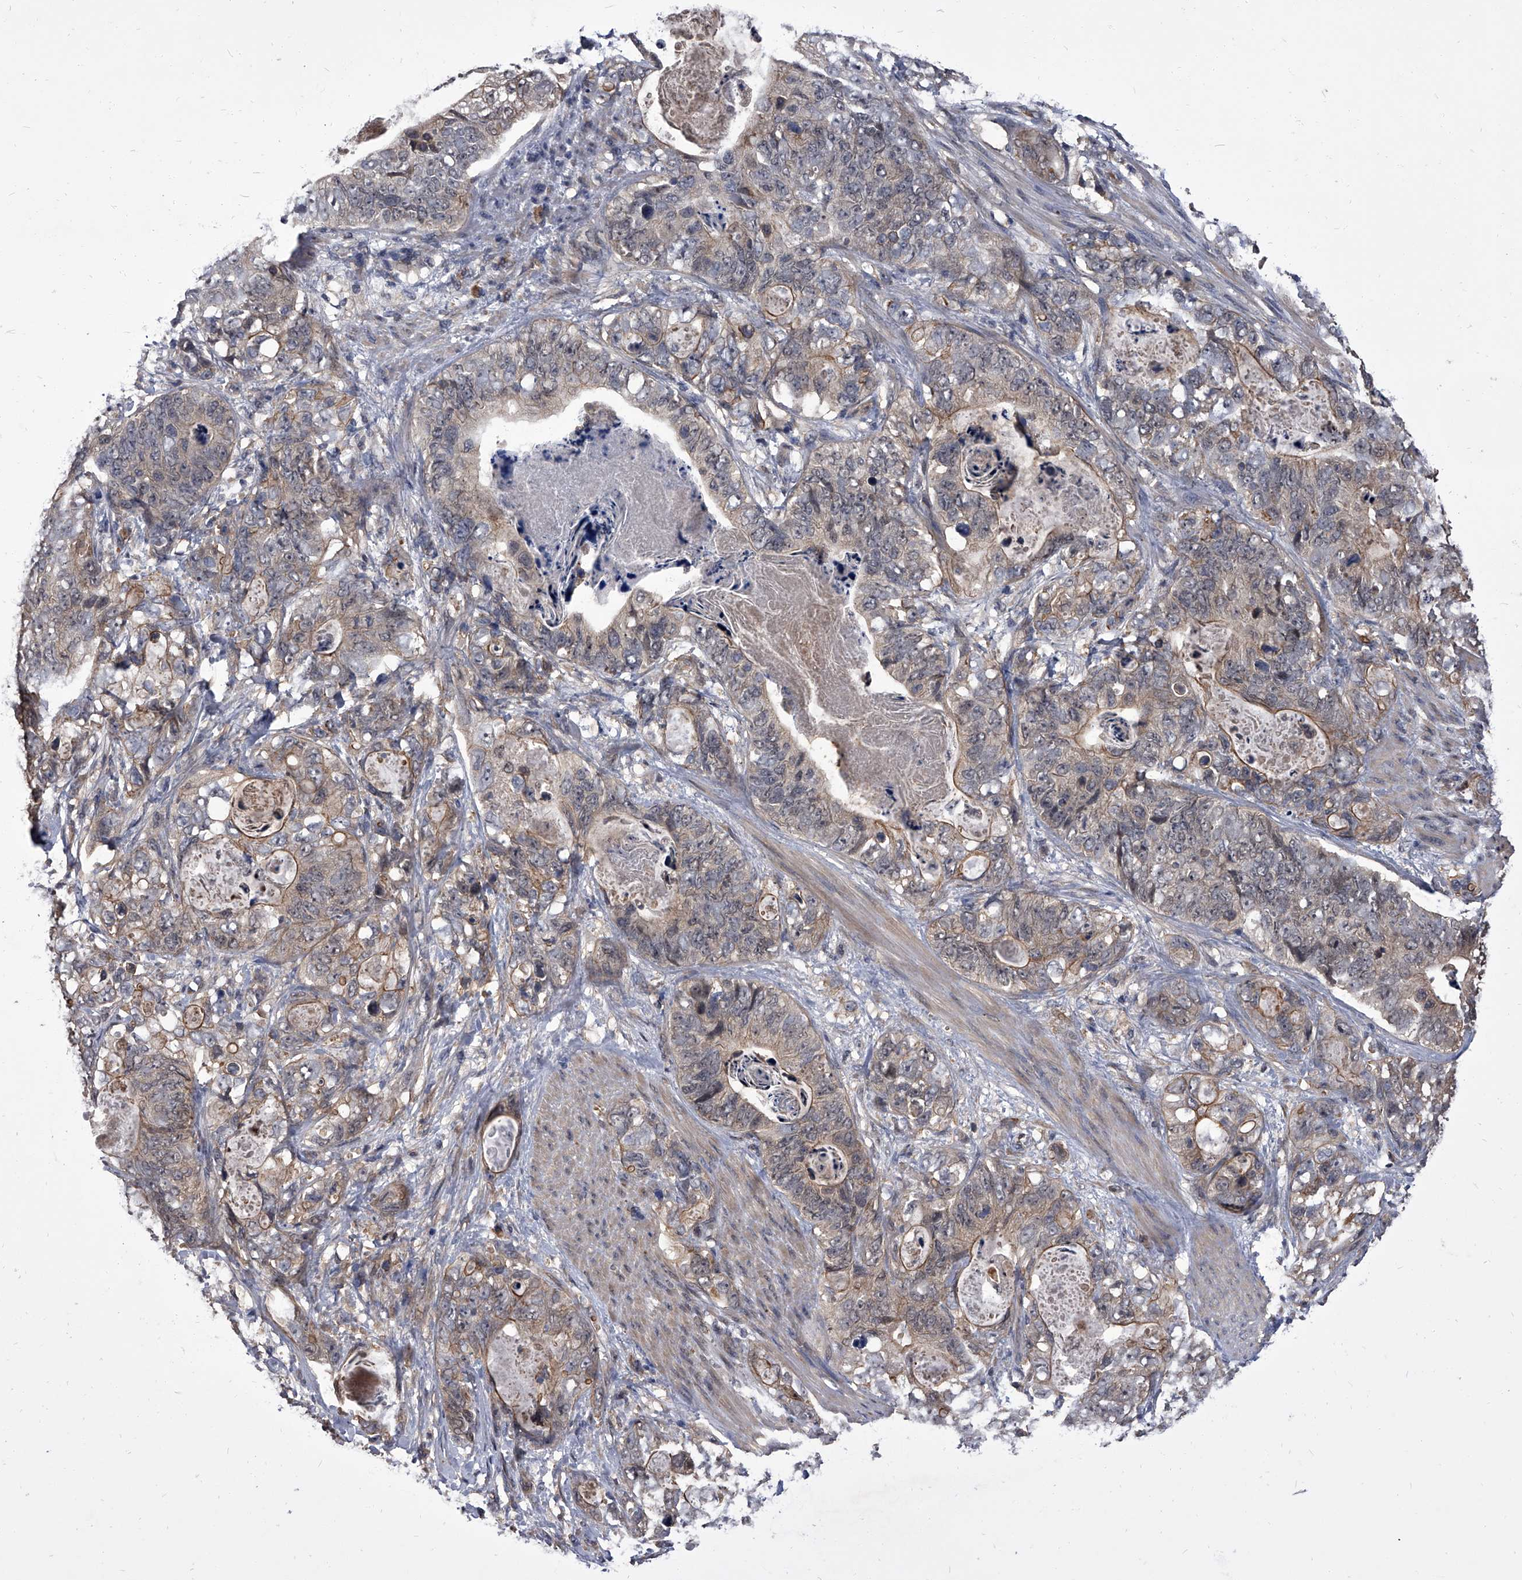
{"staining": {"intensity": "weak", "quantity": "25%-75%", "location": "cytoplasmic/membranous"}, "tissue": "stomach cancer", "cell_type": "Tumor cells", "image_type": "cancer", "snomed": [{"axis": "morphology", "description": "Normal tissue, NOS"}, {"axis": "morphology", "description": "Adenocarcinoma, NOS"}, {"axis": "topography", "description": "Stomach"}], "caption": "Protein analysis of adenocarcinoma (stomach) tissue demonstrates weak cytoplasmic/membranous positivity in about 25%-75% of tumor cells.", "gene": "SLC18B1", "patient": {"sex": "female", "age": 89}}